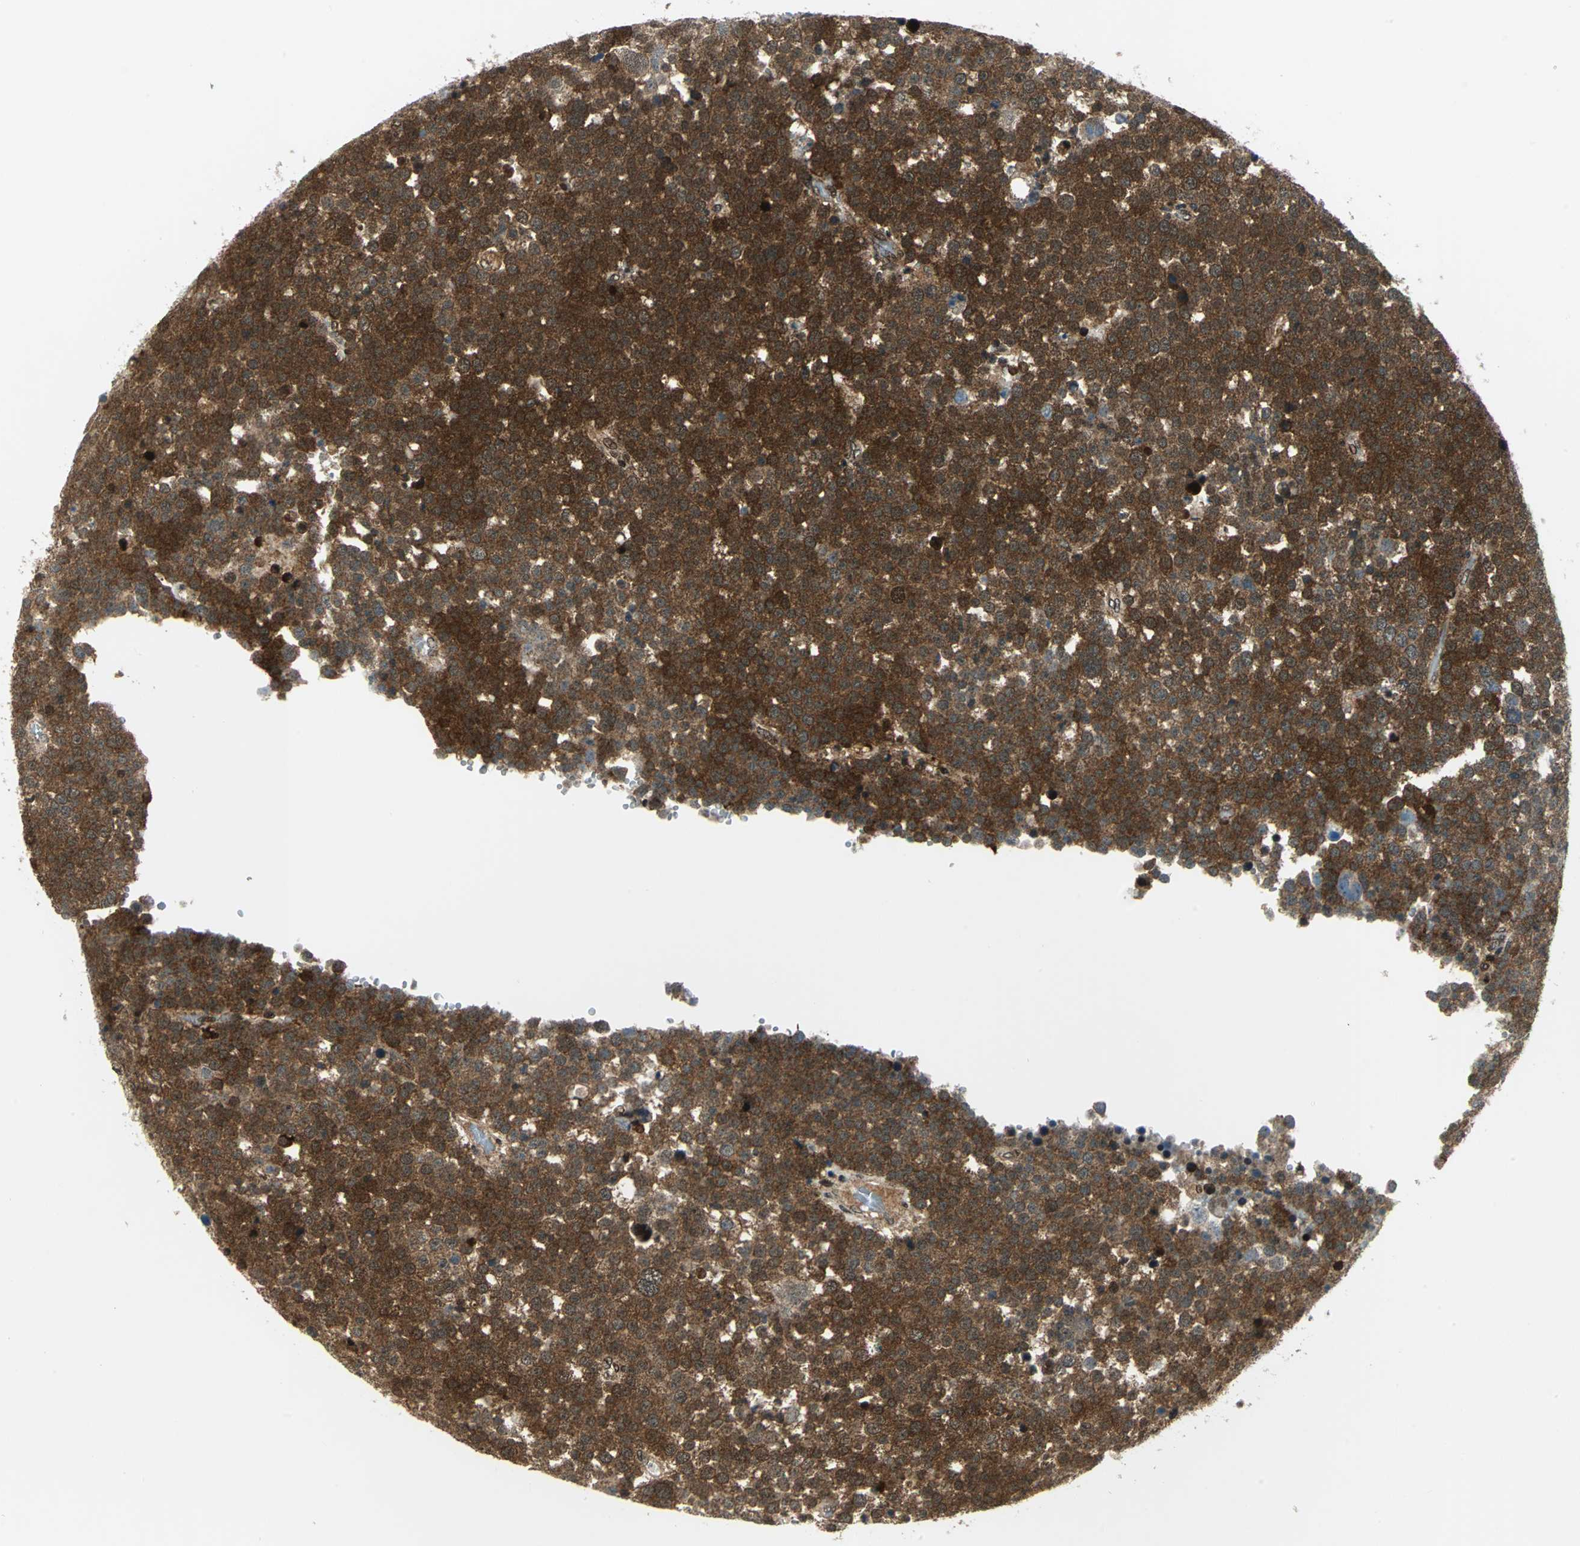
{"staining": {"intensity": "strong", "quantity": ">75%", "location": "cytoplasmic/membranous,nuclear"}, "tissue": "testis cancer", "cell_type": "Tumor cells", "image_type": "cancer", "snomed": [{"axis": "morphology", "description": "Seminoma, NOS"}, {"axis": "topography", "description": "Testis"}], "caption": "IHC staining of testis cancer, which displays high levels of strong cytoplasmic/membranous and nuclear staining in approximately >75% of tumor cells indicating strong cytoplasmic/membranous and nuclear protein staining. The staining was performed using DAB (brown) for protein detection and nuclei were counterstained in hematoxylin (blue).", "gene": "COPS5", "patient": {"sex": "male", "age": 71}}